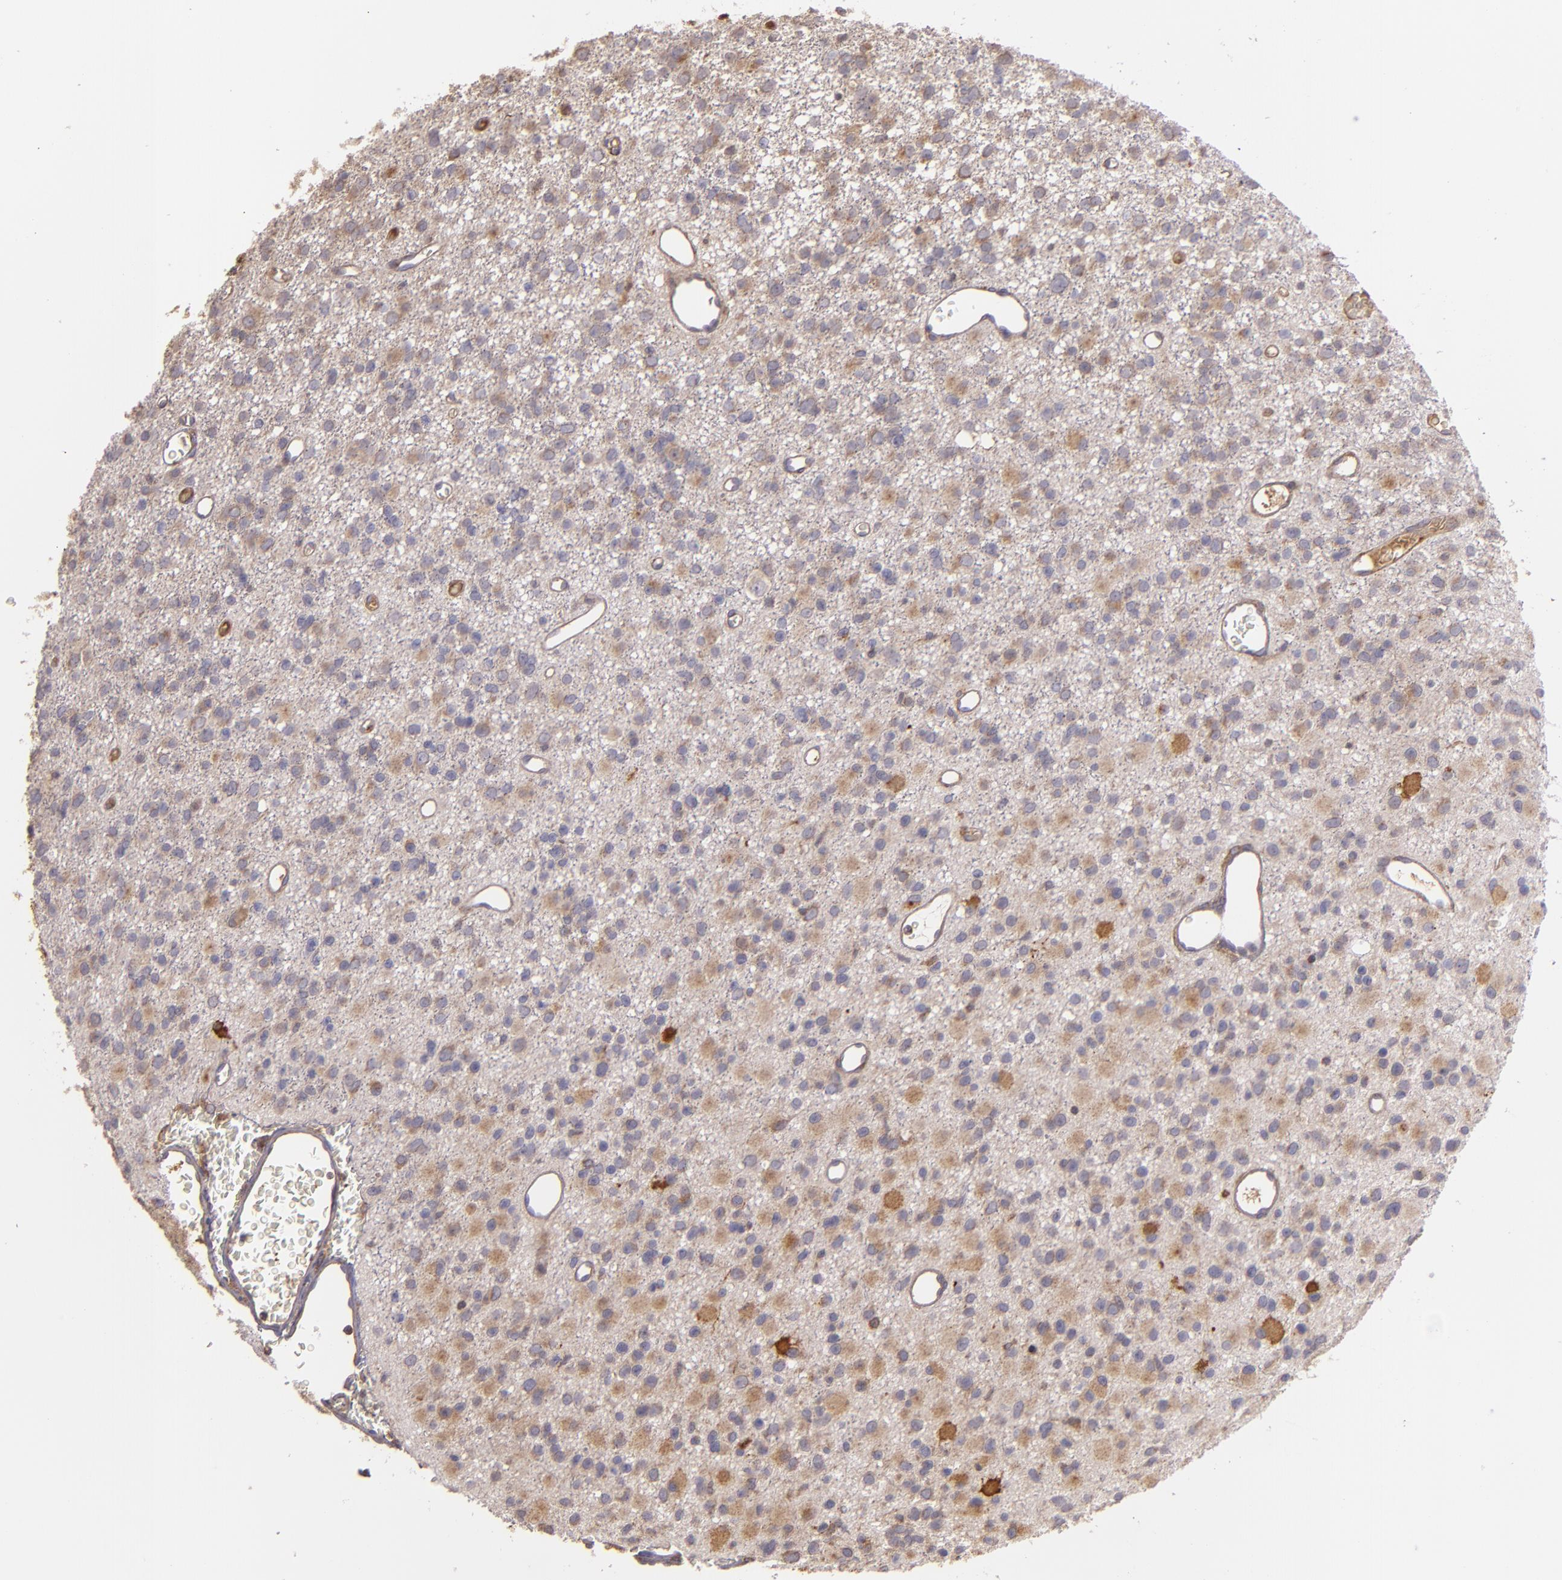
{"staining": {"intensity": "moderate", "quantity": ">75%", "location": "cytoplasmic/membranous"}, "tissue": "glioma", "cell_type": "Tumor cells", "image_type": "cancer", "snomed": [{"axis": "morphology", "description": "Glioma, malignant, Low grade"}, {"axis": "topography", "description": "Brain"}], "caption": "The histopathology image shows immunohistochemical staining of glioma. There is moderate cytoplasmic/membranous expression is seen in approximately >75% of tumor cells. (DAB IHC with brightfield microscopy, high magnification).", "gene": "ECE1", "patient": {"sex": "male", "age": 42}}